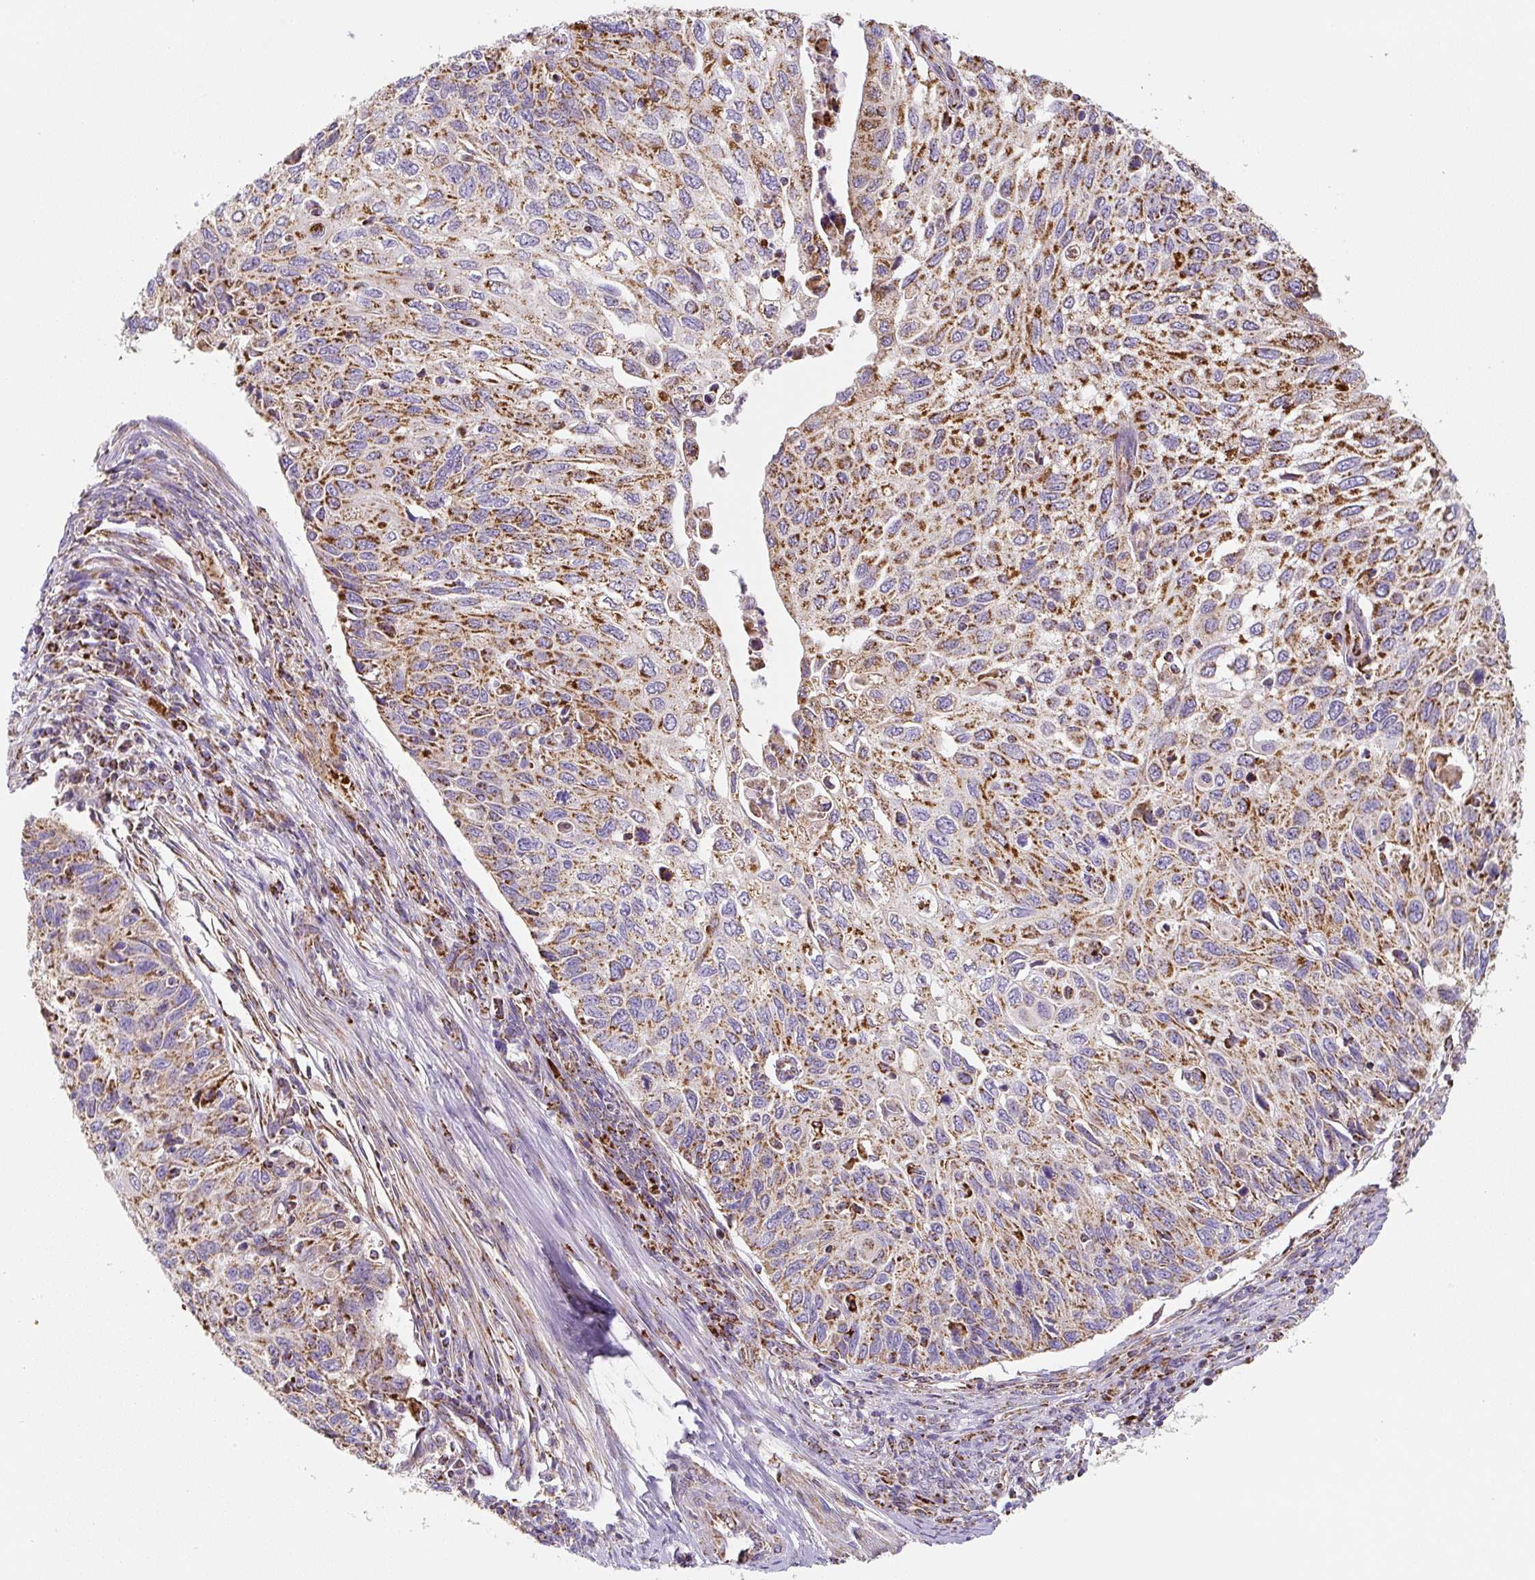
{"staining": {"intensity": "strong", "quantity": ">75%", "location": "cytoplasmic/membranous"}, "tissue": "cervical cancer", "cell_type": "Tumor cells", "image_type": "cancer", "snomed": [{"axis": "morphology", "description": "Squamous cell carcinoma, NOS"}, {"axis": "topography", "description": "Cervix"}], "caption": "Immunohistochemistry (IHC) staining of cervical squamous cell carcinoma, which demonstrates high levels of strong cytoplasmic/membranous staining in approximately >75% of tumor cells indicating strong cytoplasmic/membranous protein positivity. The staining was performed using DAB (3,3'-diaminobenzidine) (brown) for protein detection and nuclei were counterstained in hematoxylin (blue).", "gene": "MT-CO2", "patient": {"sex": "female", "age": 70}}